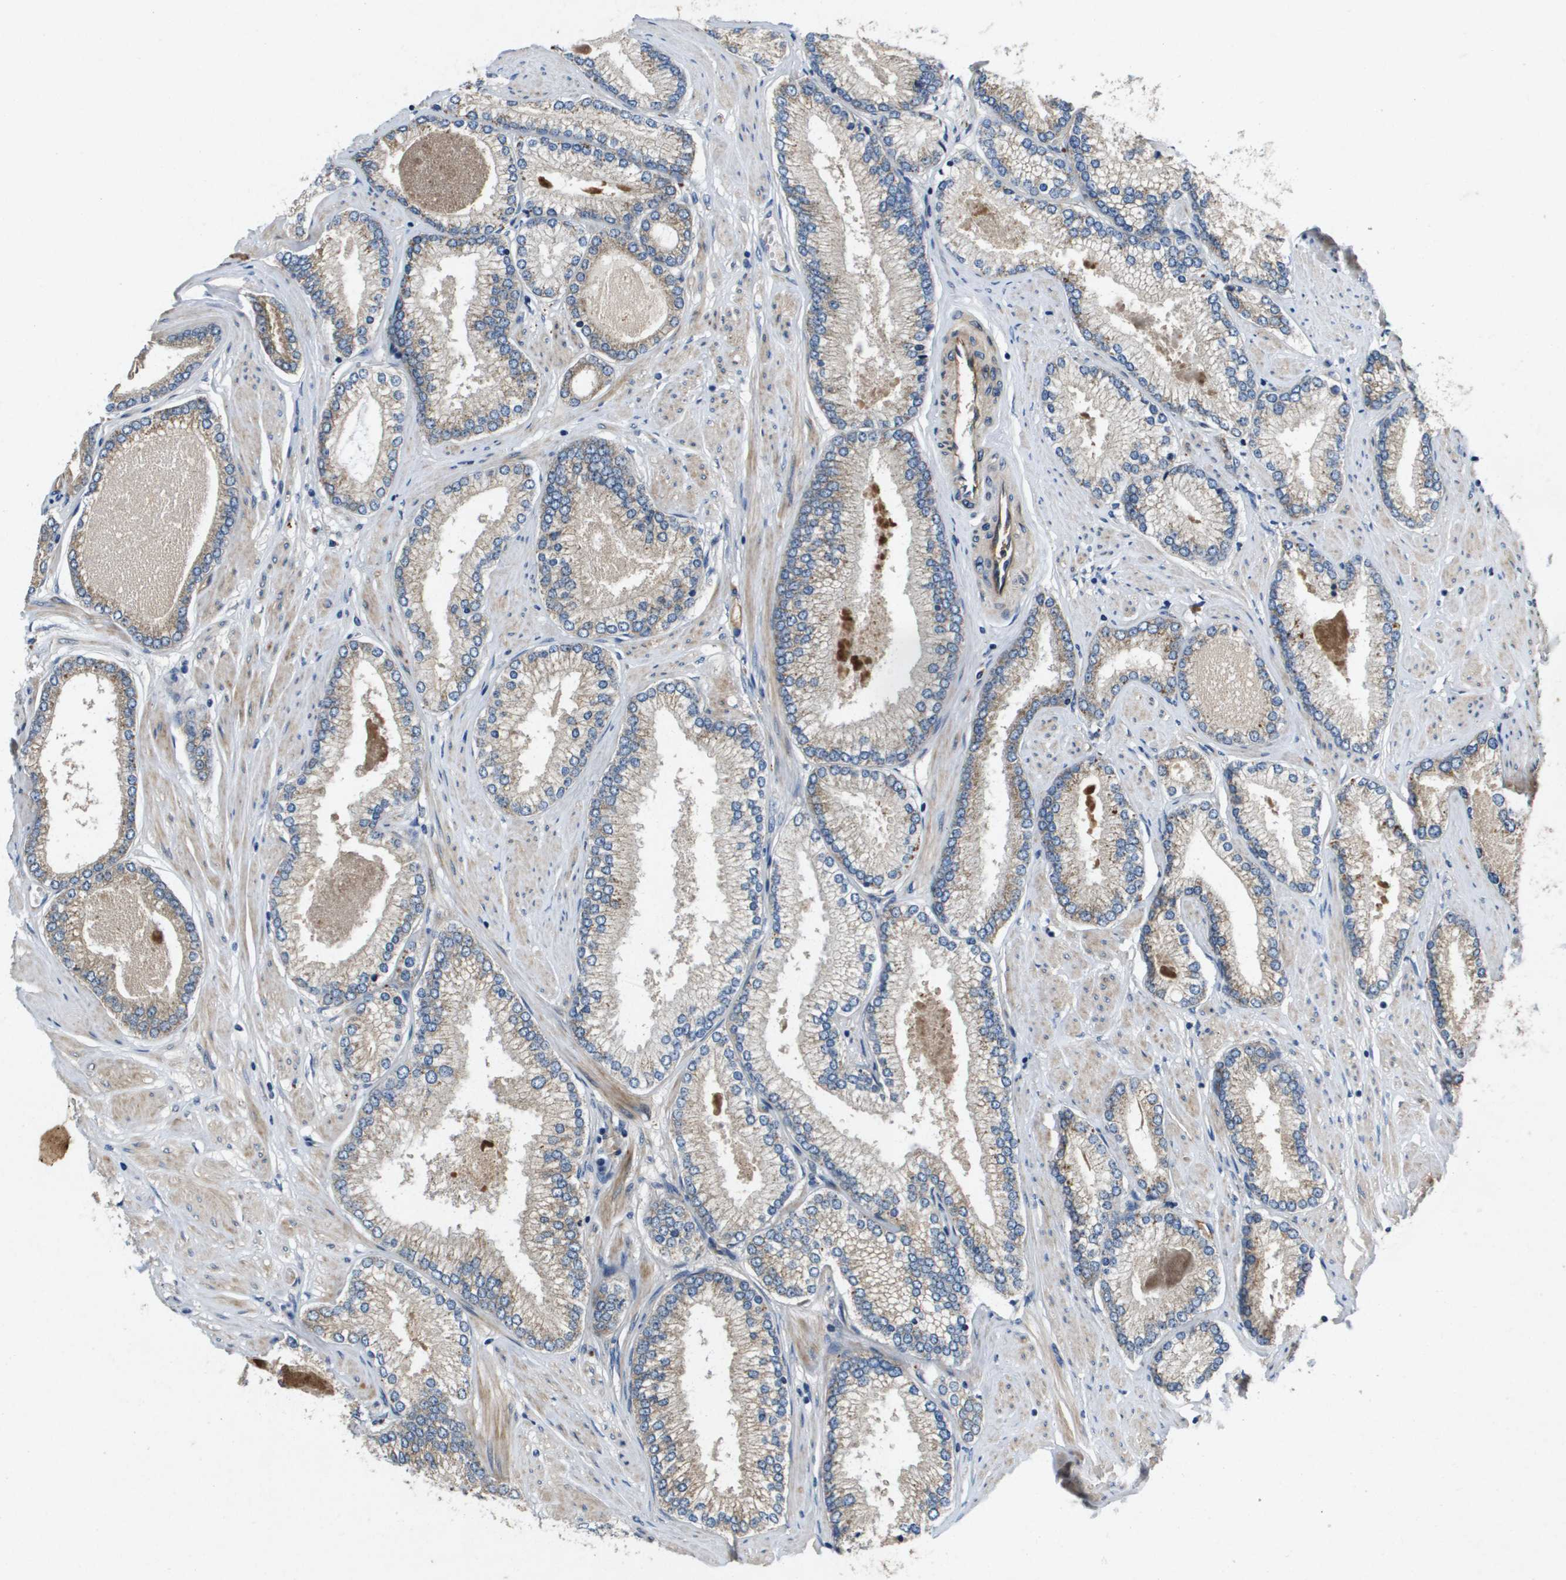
{"staining": {"intensity": "weak", "quantity": "<25%", "location": "cytoplasmic/membranous"}, "tissue": "prostate cancer", "cell_type": "Tumor cells", "image_type": "cancer", "snomed": [{"axis": "morphology", "description": "Adenocarcinoma, High grade"}, {"axis": "topography", "description": "Prostate"}], "caption": "Immunohistochemical staining of high-grade adenocarcinoma (prostate) exhibits no significant expression in tumor cells.", "gene": "ENTPD2", "patient": {"sex": "male", "age": 61}}